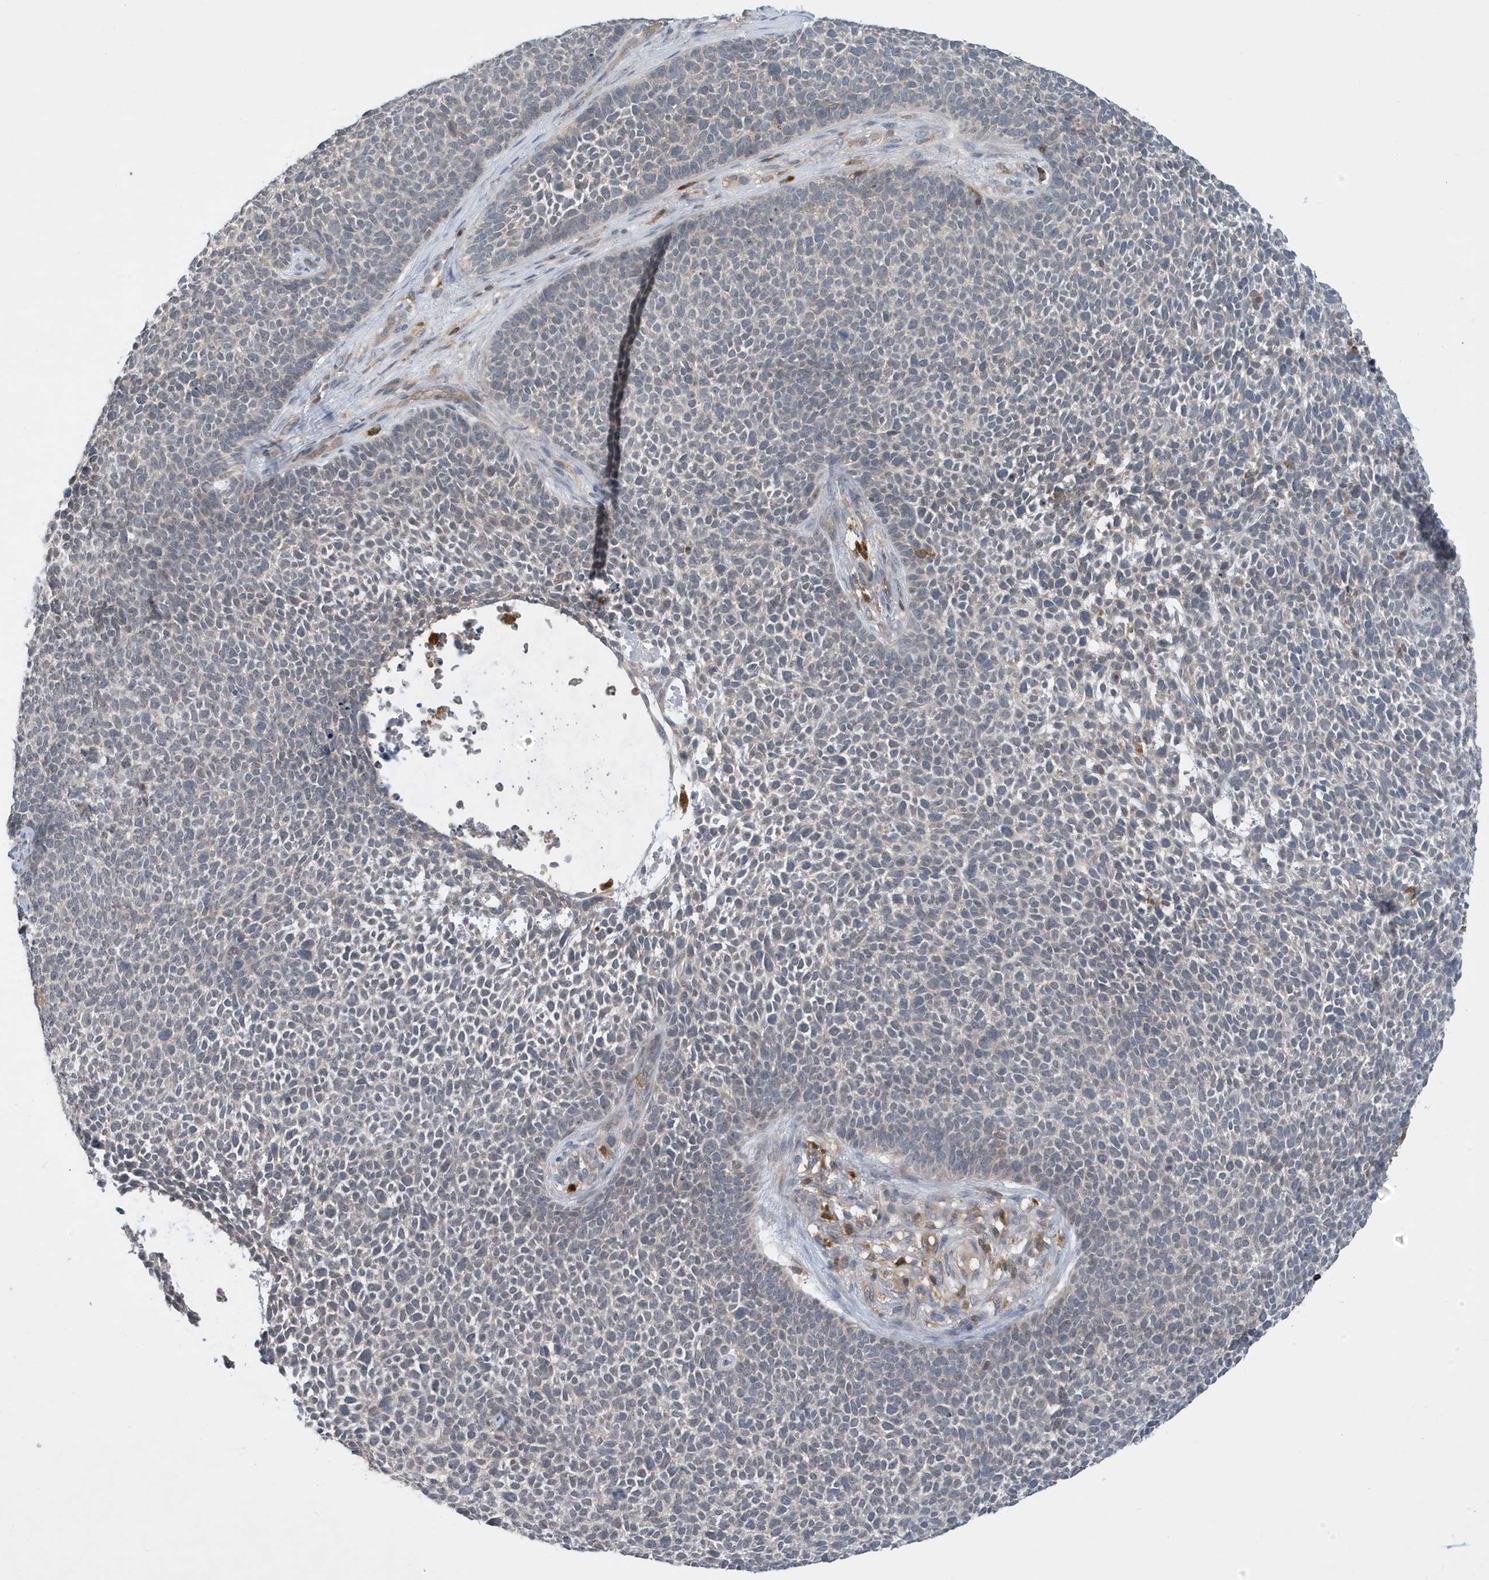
{"staining": {"intensity": "negative", "quantity": "none", "location": "none"}, "tissue": "skin cancer", "cell_type": "Tumor cells", "image_type": "cancer", "snomed": [{"axis": "morphology", "description": "Basal cell carcinoma"}, {"axis": "topography", "description": "Skin"}], "caption": "High power microscopy histopathology image of an immunohistochemistry photomicrograph of skin basal cell carcinoma, revealing no significant expression in tumor cells.", "gene": "NSUN3", "patient": {"sex": "female", "age": 84}}